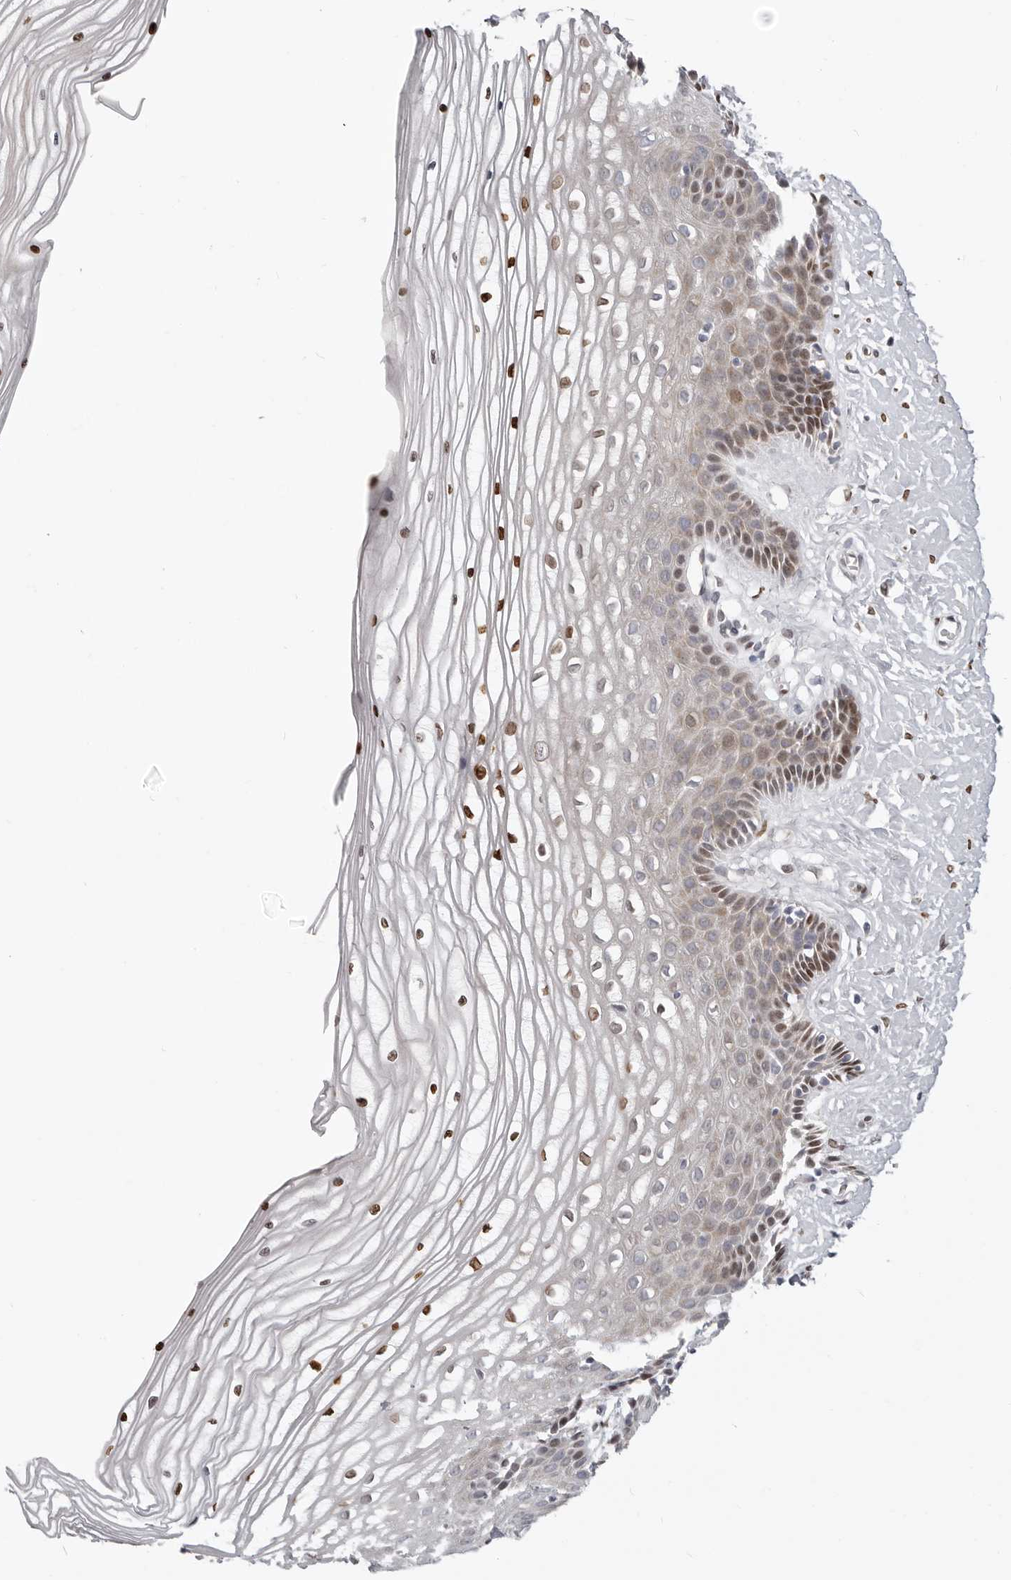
{"staining": {"intensity": "strong", "quantity": "25%-75%", "location": "nuclear"}, "tissue": "vagina", "cell_type": "Squamous epithelial cells", "image_type": "normal", "snomed": [{"axis": "morphology", "description": "Normal tissue, NOS"}, {"axis": "topography", "description": "Vagina"}, {"axis": "topography", "description": "Cervix"}], "caption": "Protein expression analysis of unremarkable human vagina reveals strong nuclear positivity in approximately 25%-75% of squamous epithelial cells. (Brightfield microscopy of DAB IHC at high magnification).", "gene": "SRP19", "patient": {"sex": "female", "age": 40}}